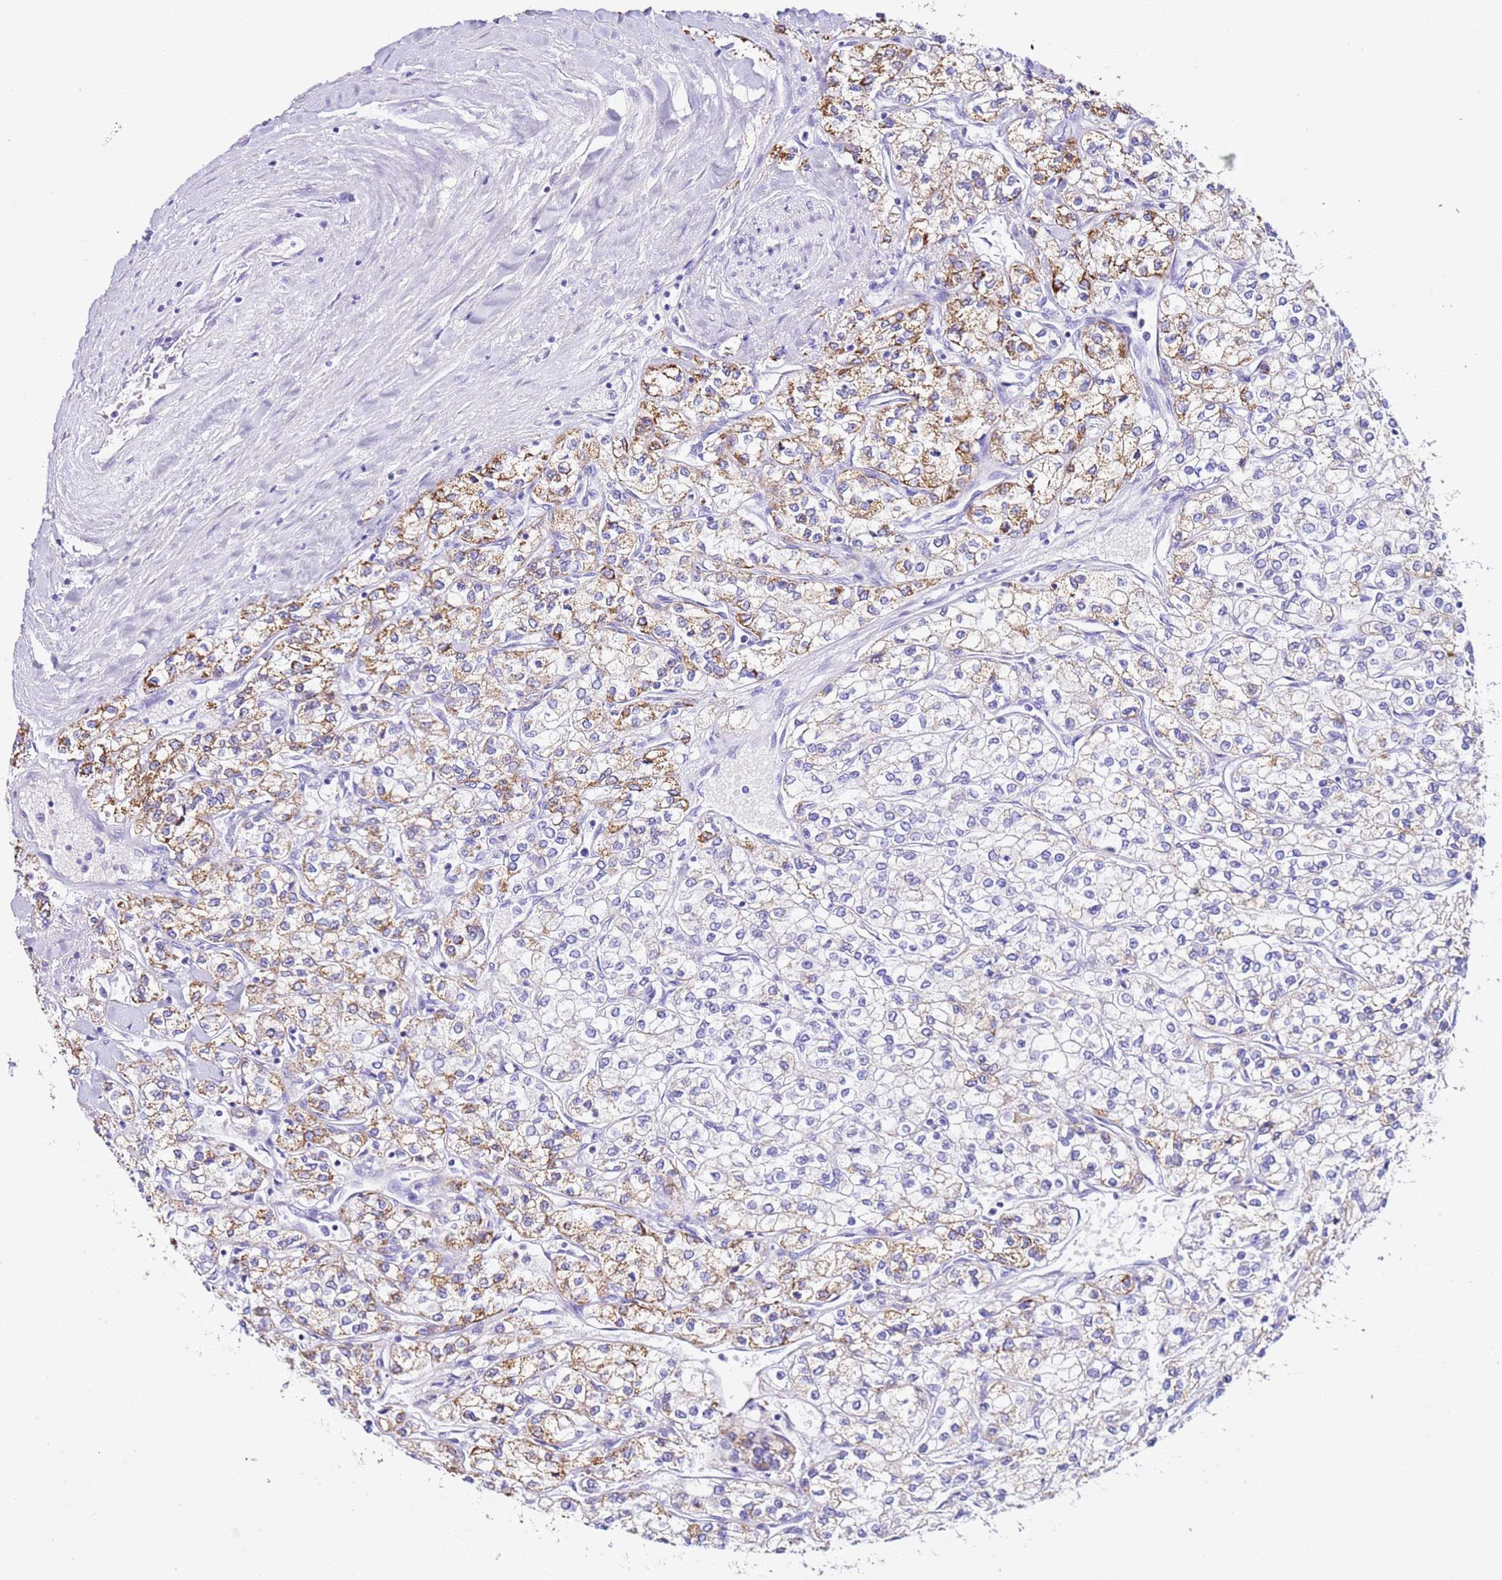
{"staining": {"intensity": "moderate", "quantity": "<25%", "location": "cytoplasmic/membranous"}, "tissue": "renal cancer", "cell_type": "Tumor cells", "image_type": "cancer", "snomed": [{"axis": "morphology", "description": "Adenocarcinoma, NOS"}, {"axis": "topography", "description": "Kidney"}], "caption": "An IHC image of tumor tissue is shown. Protein staining in brown highlights moderate cytoplasmic/membranous positivity in adenocarcinoma (renal) within tumor cells.", "gene": "PTBP2", "patient": {"sex": "male", "age": 80}}